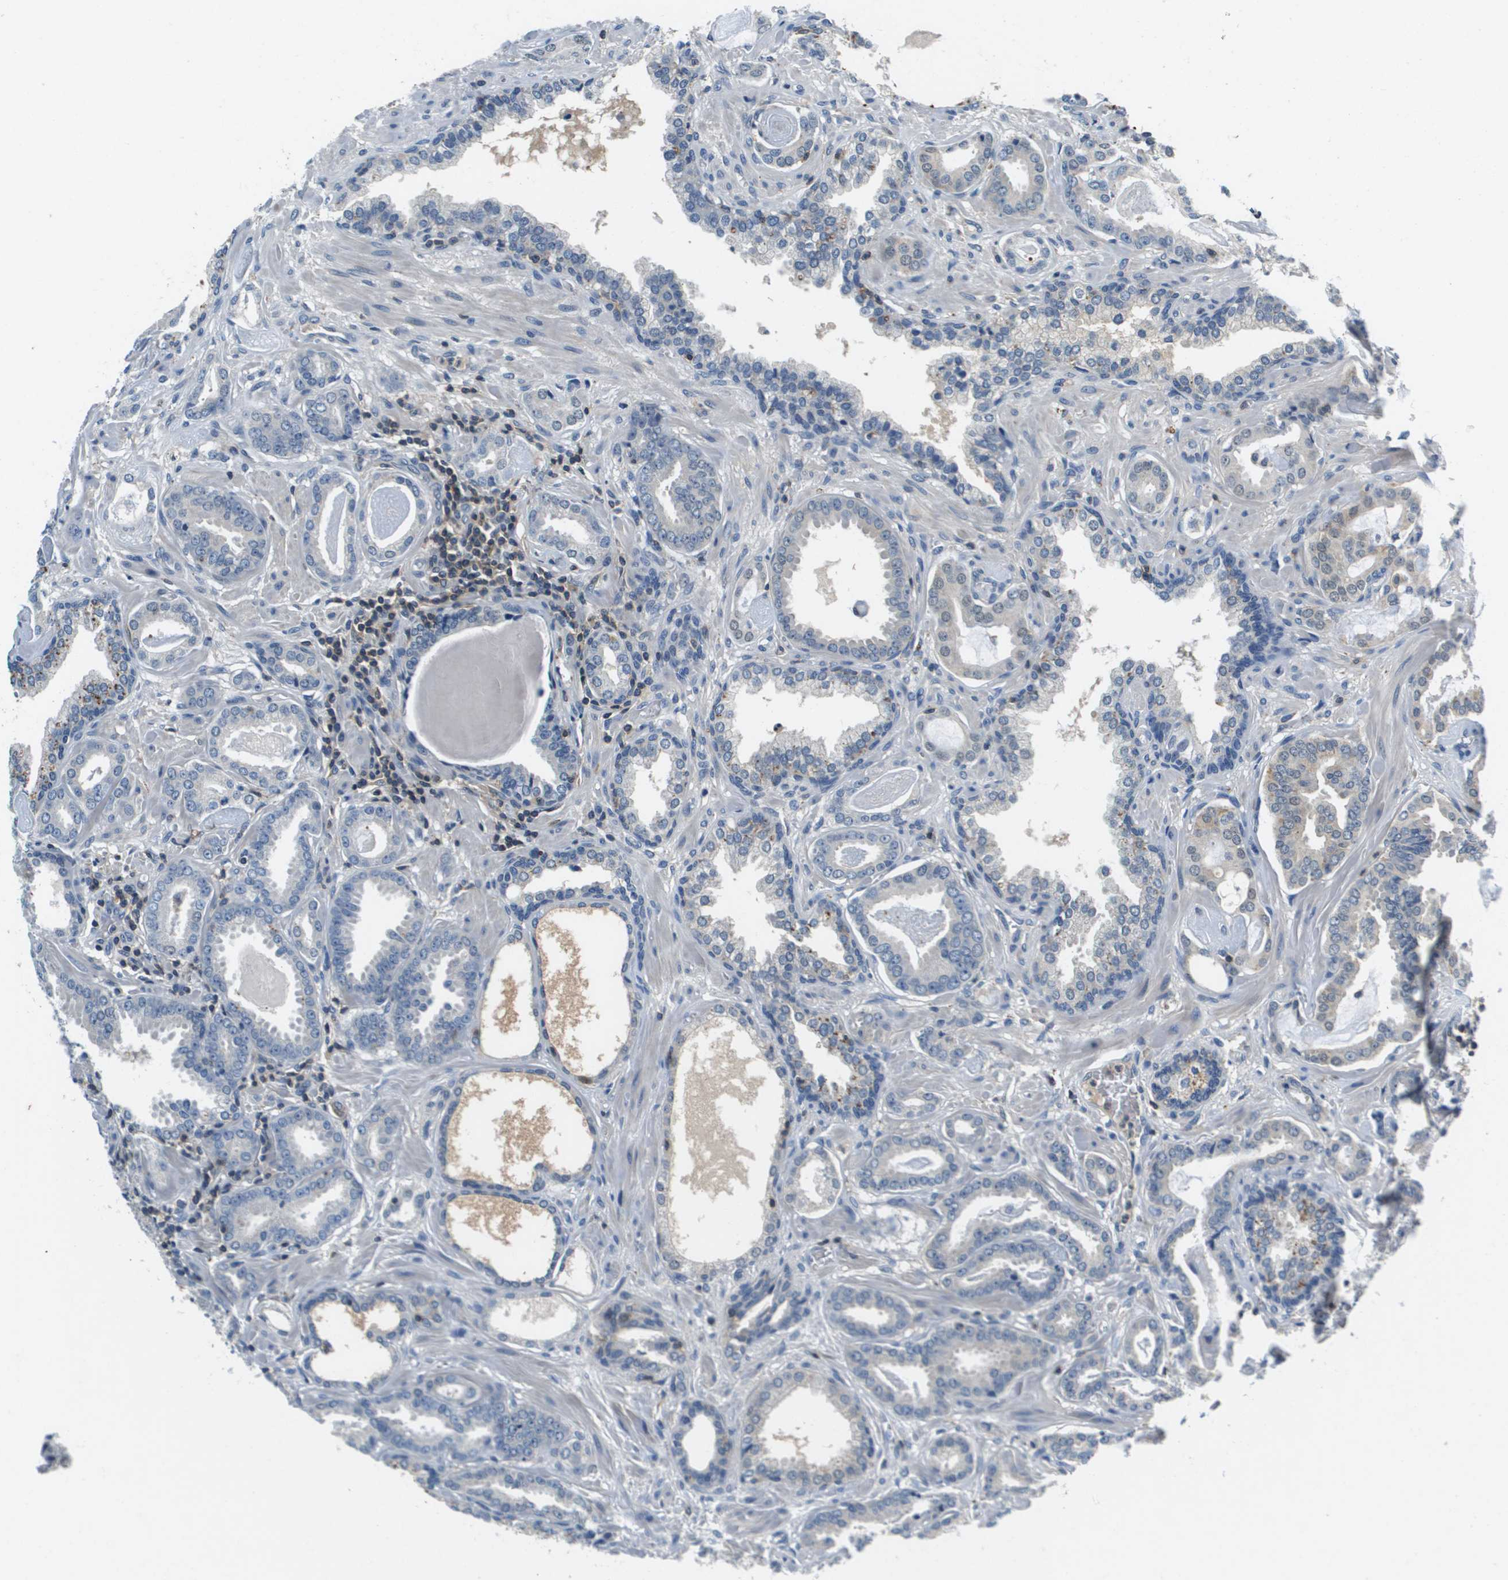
{"staining": {"intensity": "negative", "quantity": "none", "location": "none"}, "tissue": "prostate cancer", "cell_type": "Tumor cells", "image_type": "cancer", "snomed": [{"axis": "morphology", "description": "Adenocarcinoma, Low grade"}, {"axis": "topography", "description": "Prostate"}], "caption": "Immunohistochemistry (IHC) histopathology image of neoplastic tissue: prostate cancer (low-grade adenocarcinoma) stained with DAB (3,3'-diaminobenzidine) reveals no significant protein staining in tumor cells. The staining is performed using DAB brown chromogen with nuclei counter-stained in using hematoxylin.", "gene": "KCNQ5", "patient": {"sex": "male", "age": 53}}